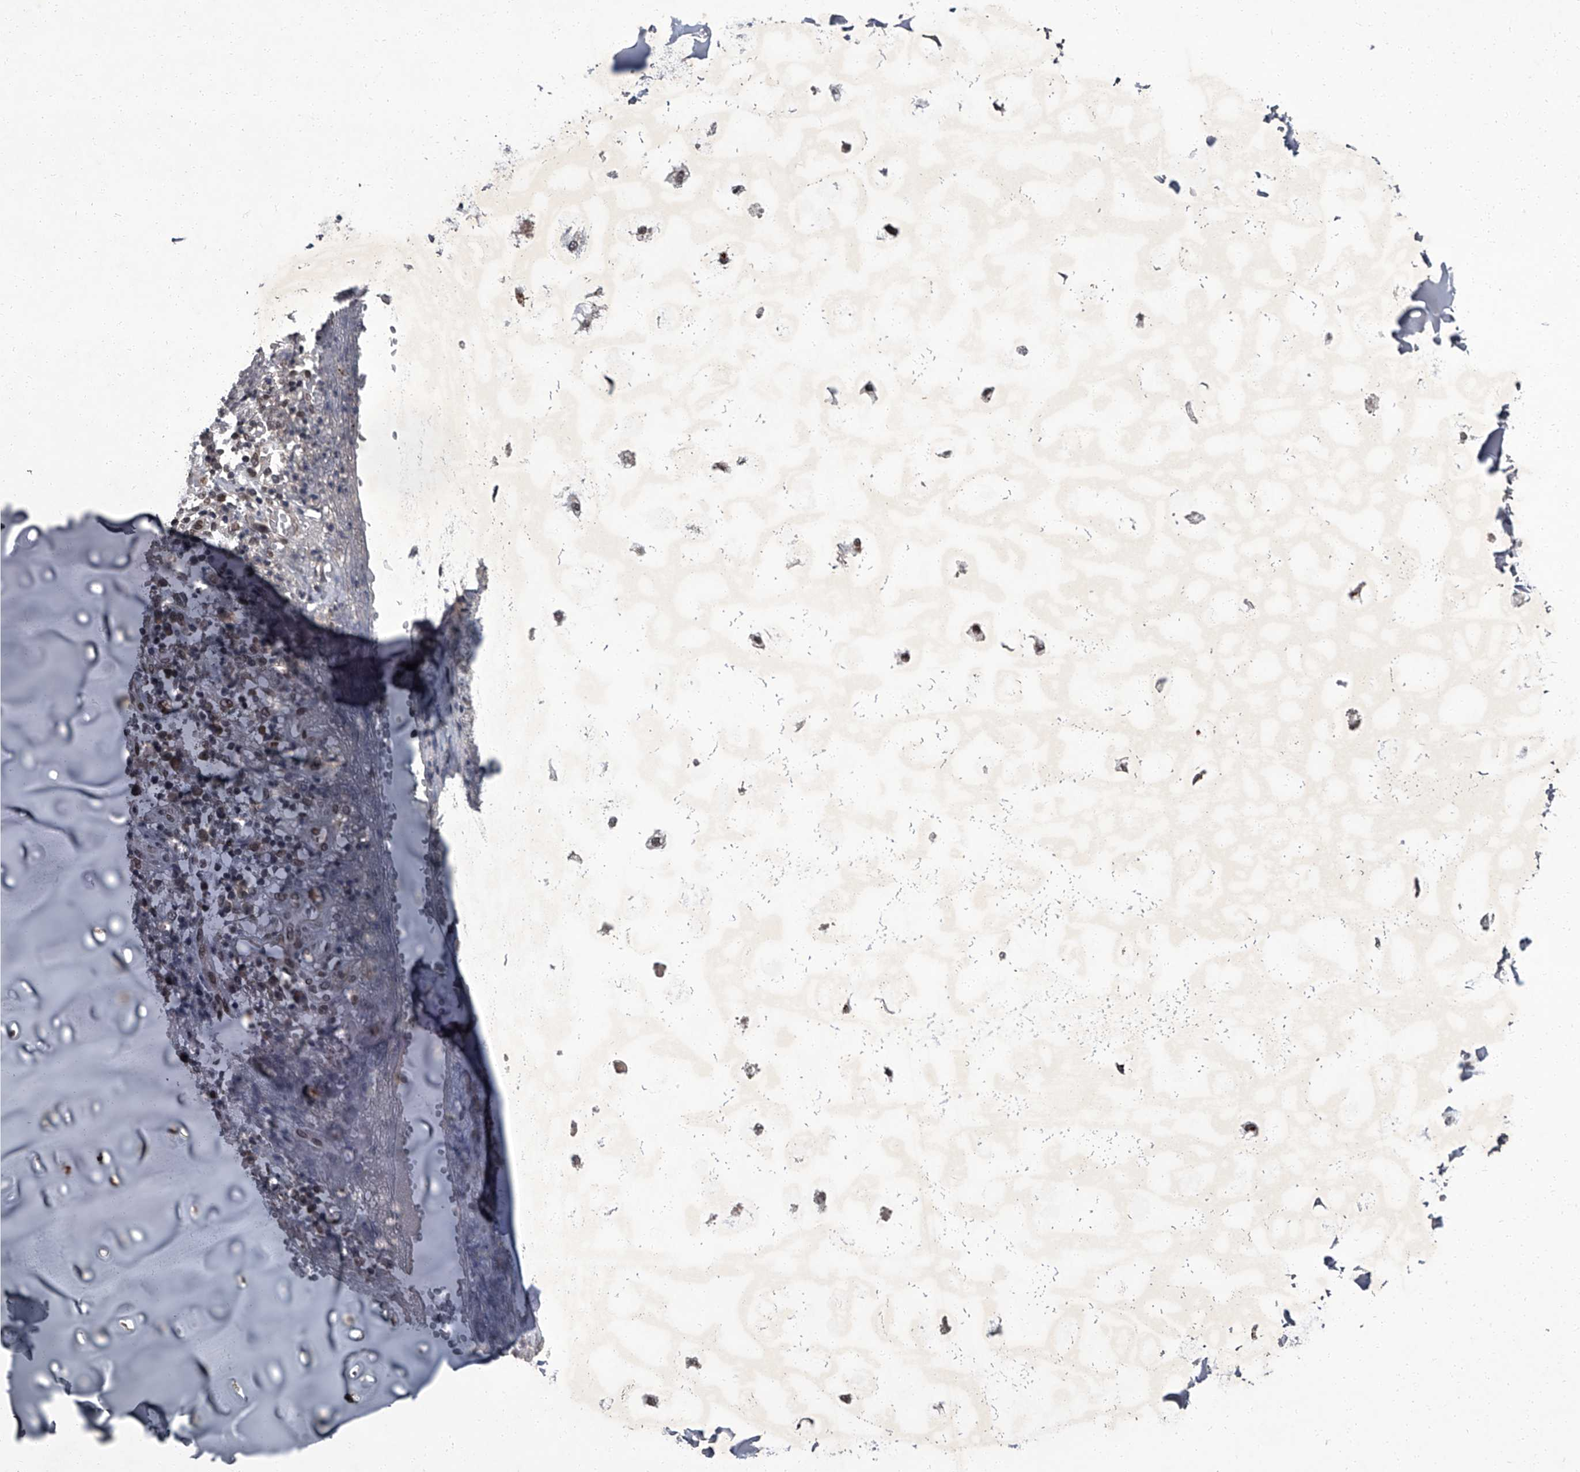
{"staining": {"intensity": "weak", "quantity": "25%-75%", "location": "cytoplasmic/membranous"}, "tissue": "adipose tissue", "cell_type": "Adipocytes", "image_type": "normal", "snomed": [{"axis": "morphology", "description": "Normal tissue, NOS"}, {"axis": "morphology", "description": "Basal cell carcinoma"}, {"axis": "topography", "description": "Cartilage tissue"}, {"axis": "topography", "description": "Nasopharynx"}, {"axis": "topography", "description": "Oral tissue"}], "caption": "The photomicrograph displays a brown stain indicating the presence of a protein in the cytoplasmic/membranous of adipocytes in adipose tissue.", "gene": "ZNF518B", "patient": {"sex": "female", "age": 77}}